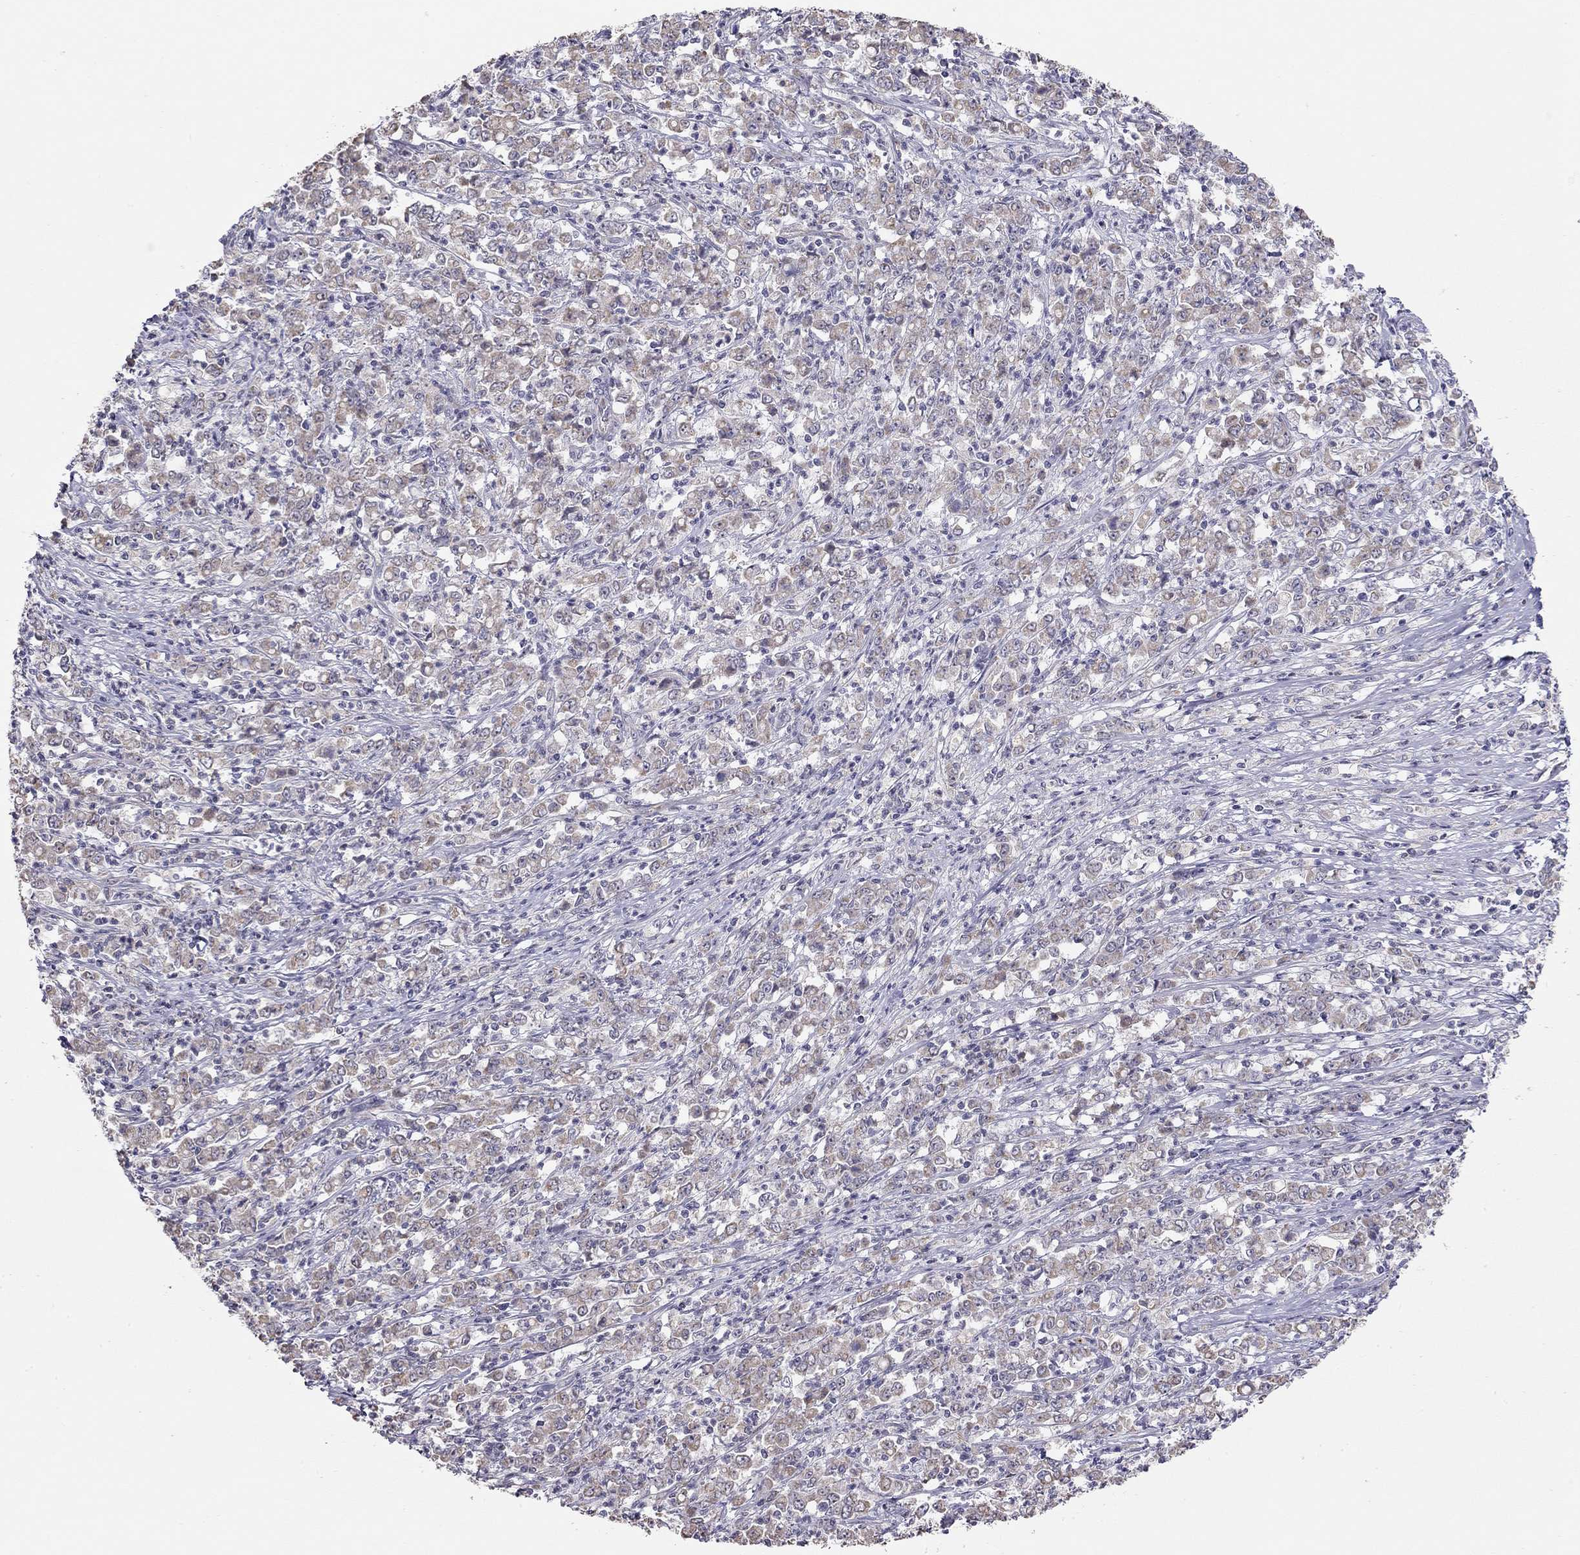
{"staining": {"intensity": "weak", "quantity": ">75%", "location": "cytoplasmic/membranous"}, "tissue": "stomach cancer", "cell_type": "Tumor cells", "image_type": "cancer", "snomed": [{"axis": "morphology", "description": "Adenocarcinoma, NOS"}, {"axis": "topography", "description": "Stomach, lower"}], "caption": "Stomach cancer stained with a brown dye shows weak cytoplasmic/membranous positive expression in about >75% of tumor cells.", "gene": "LRIT3", "patient": {"sex": "female", "age": 71}}